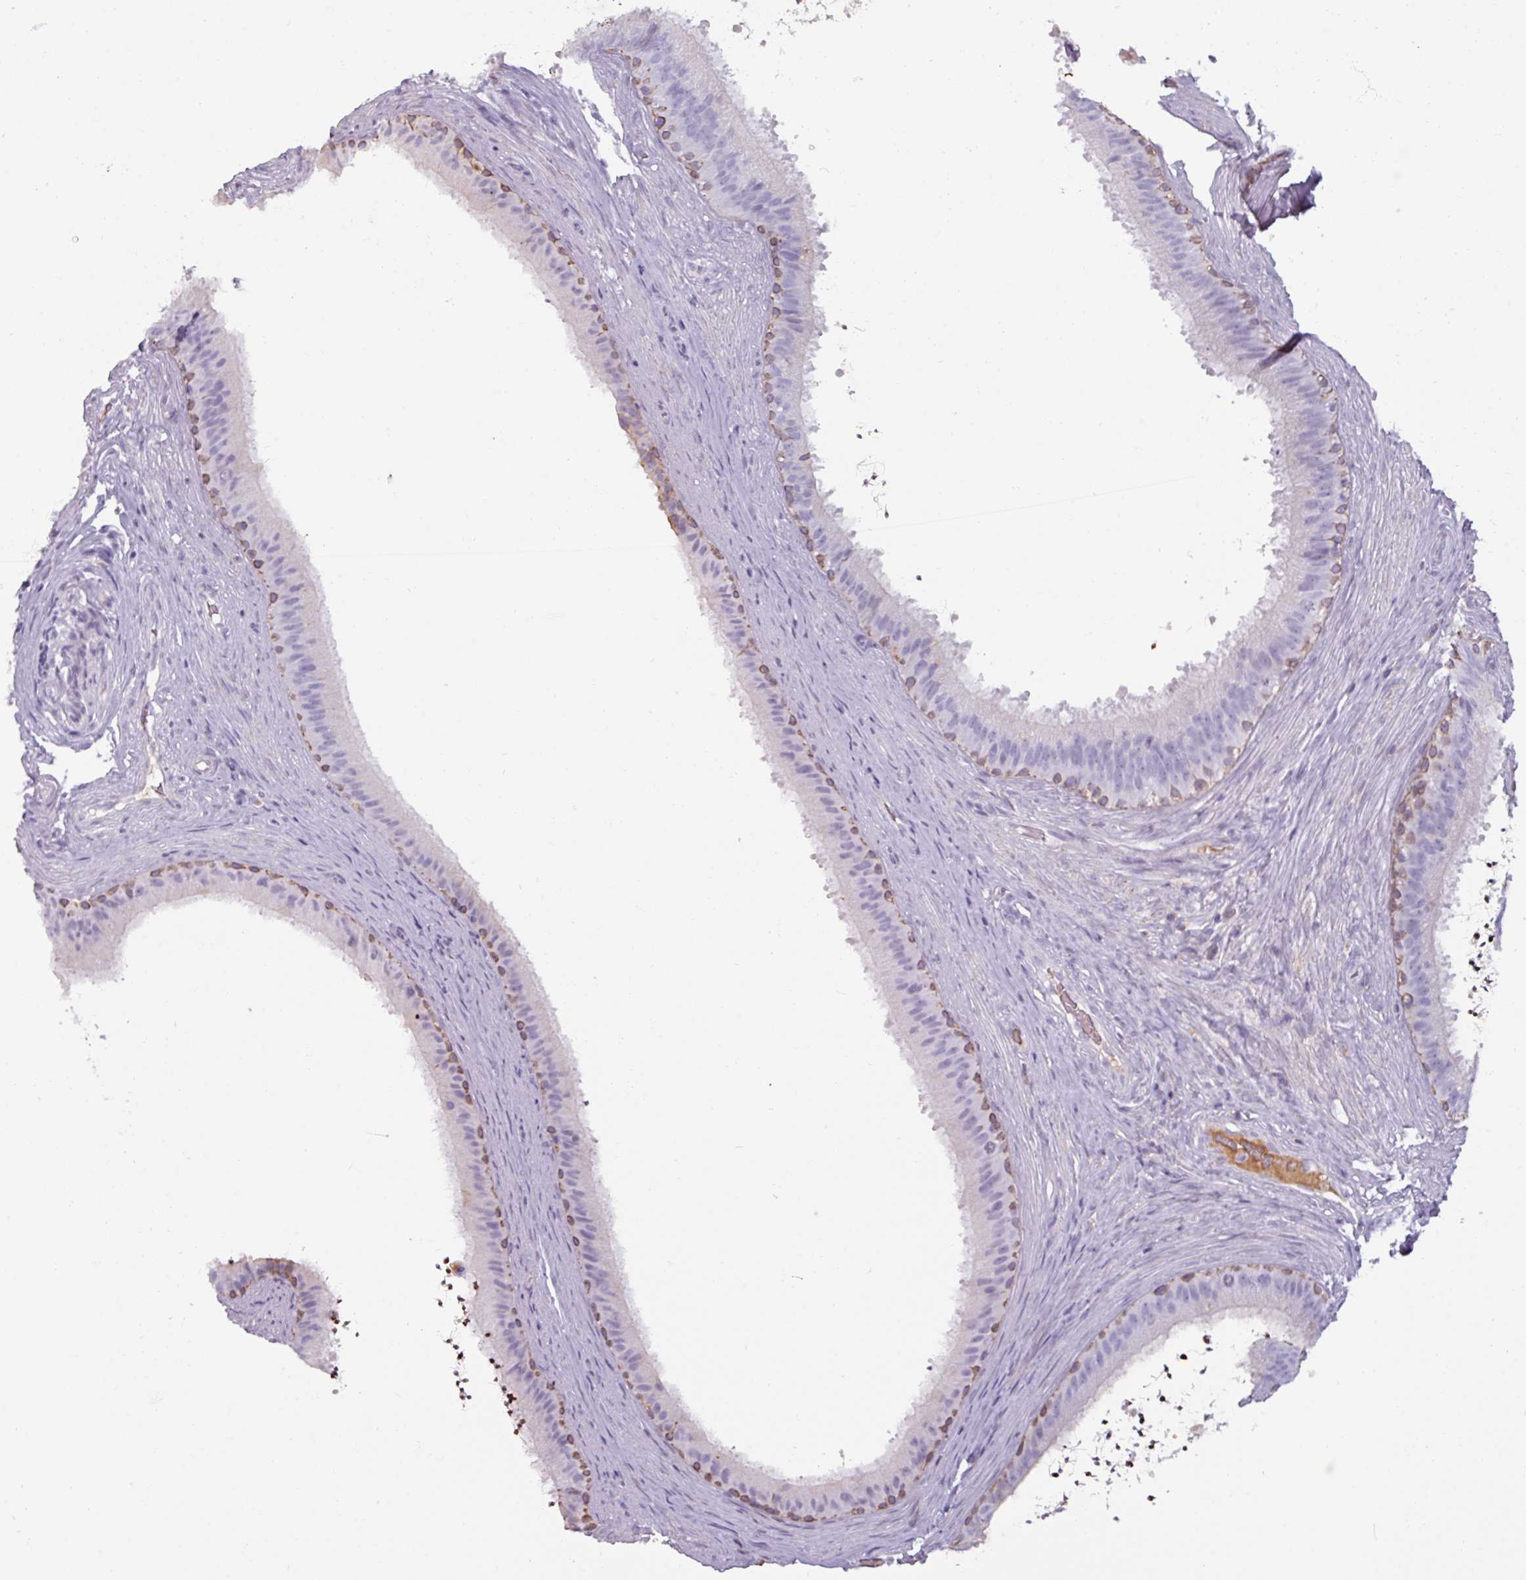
{"staining": {"intensity": "moderate", "quantity": "<25%", "location": "cytoplasmic/membranous"}, "tissue": "epididymis", "cell_type": "Glandular cells", "image_type": "normal", "snomed": [{"axis": "morphology", "description": "Normal tissue, NOS"}, {"axis": "topography", "description": "Testis"}, {"axis": "topography", "description": "Epididymis"}], "caption": "Immunohistochemical staining of benign epididymis demonstrates low levels of moderate cytoplasmic/membranous positivity in approximately <25% of glandular cells.", "gene": "SPESP1", "patient": {"sex": "male", "age": 41}}